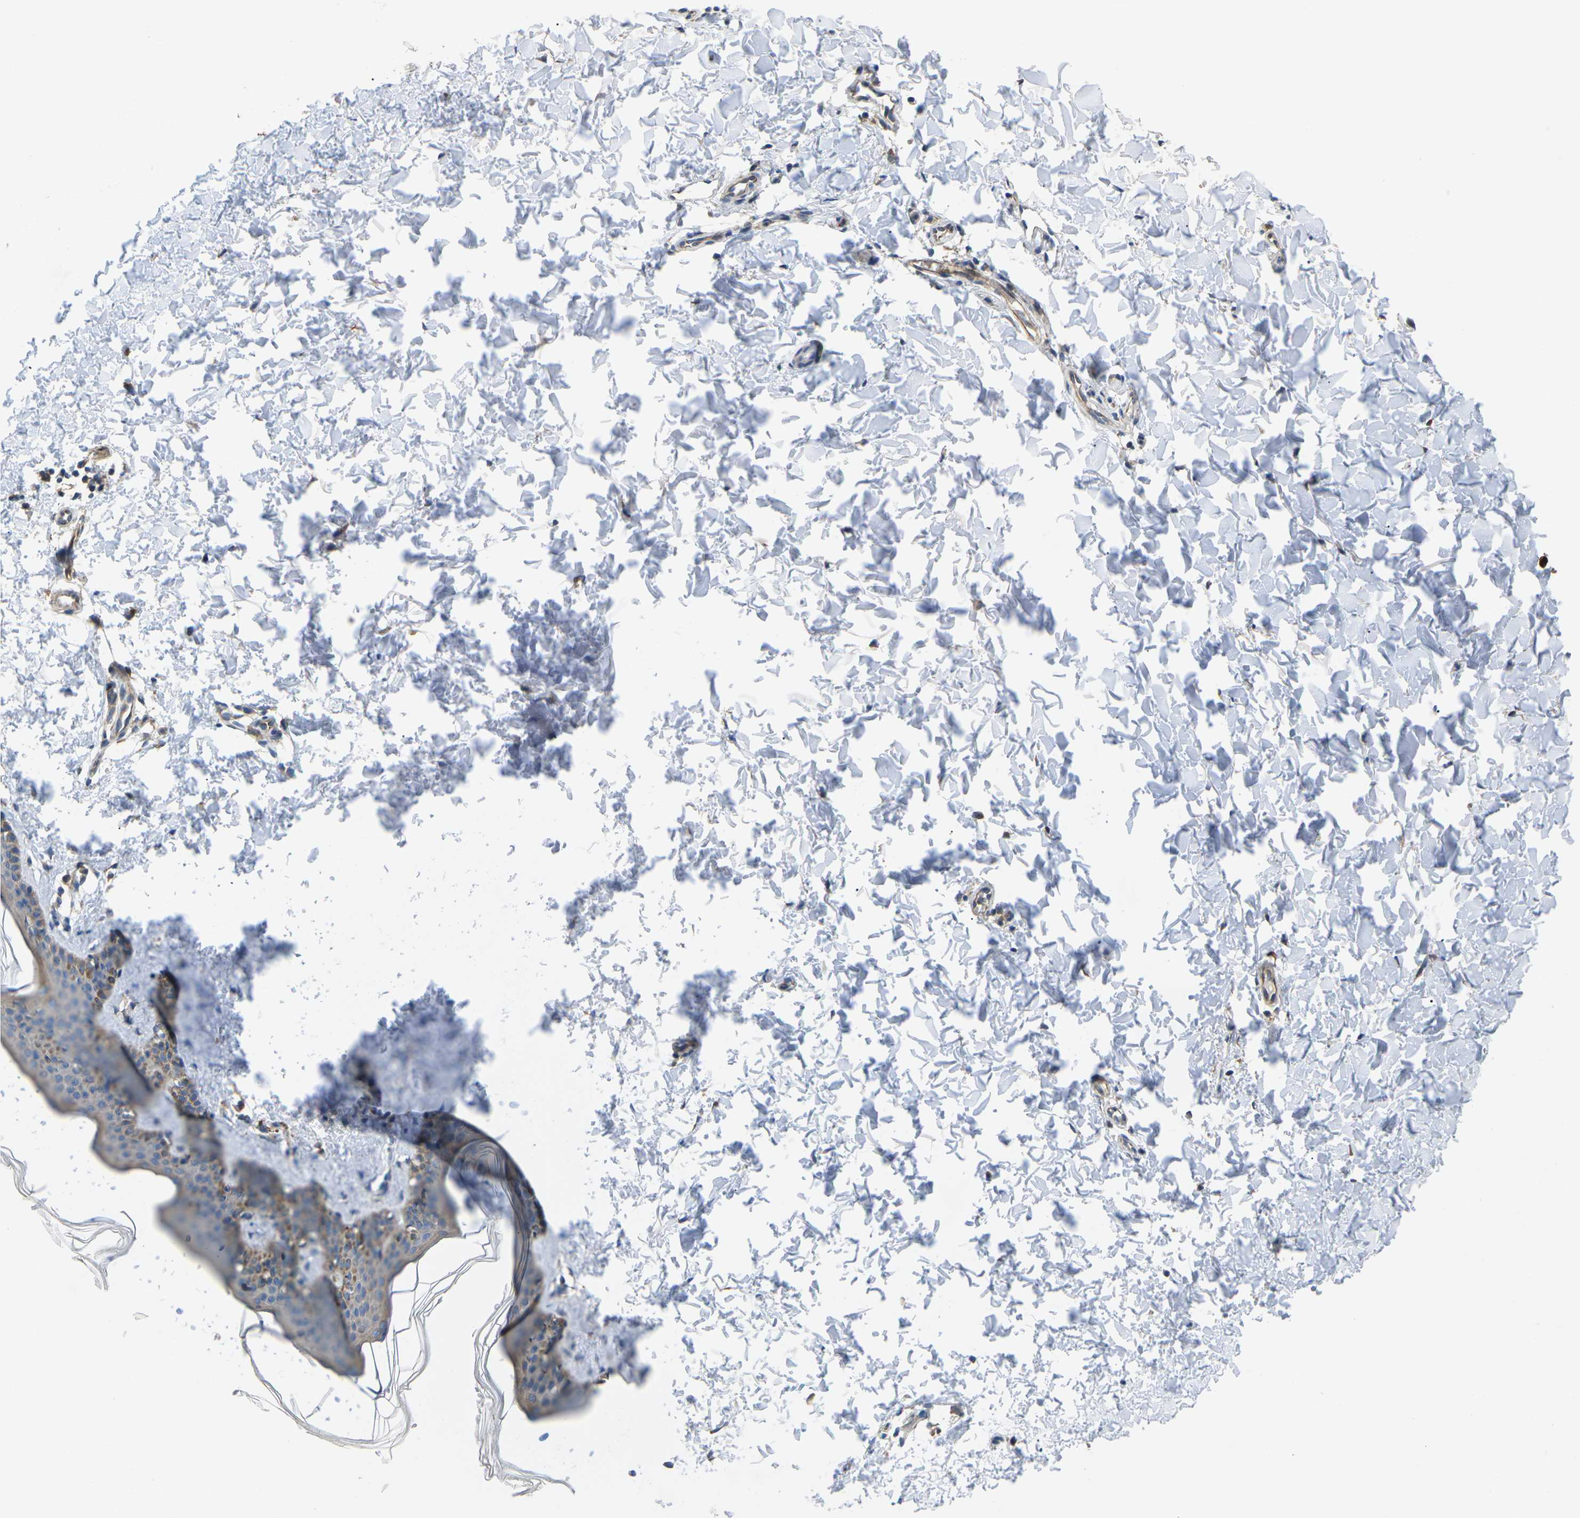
{"staining": {"intensity": "negative", "quantity": "none", "location": "none"}, "tissue": "skin", "cell_type": "Fibroblasts", "image_type": "normal", "snomed": [{"axis": "morphology", "description": "Normal tissue, NOS"}, {"axis": "topography", "description": "Skin"}], "caption": "Immunohistochemical staining of benign human skin demonstrates no significant expression in fibroblasts.", "gene": "TMEFF2", "patient": {"sex": "female", "age": 41}}